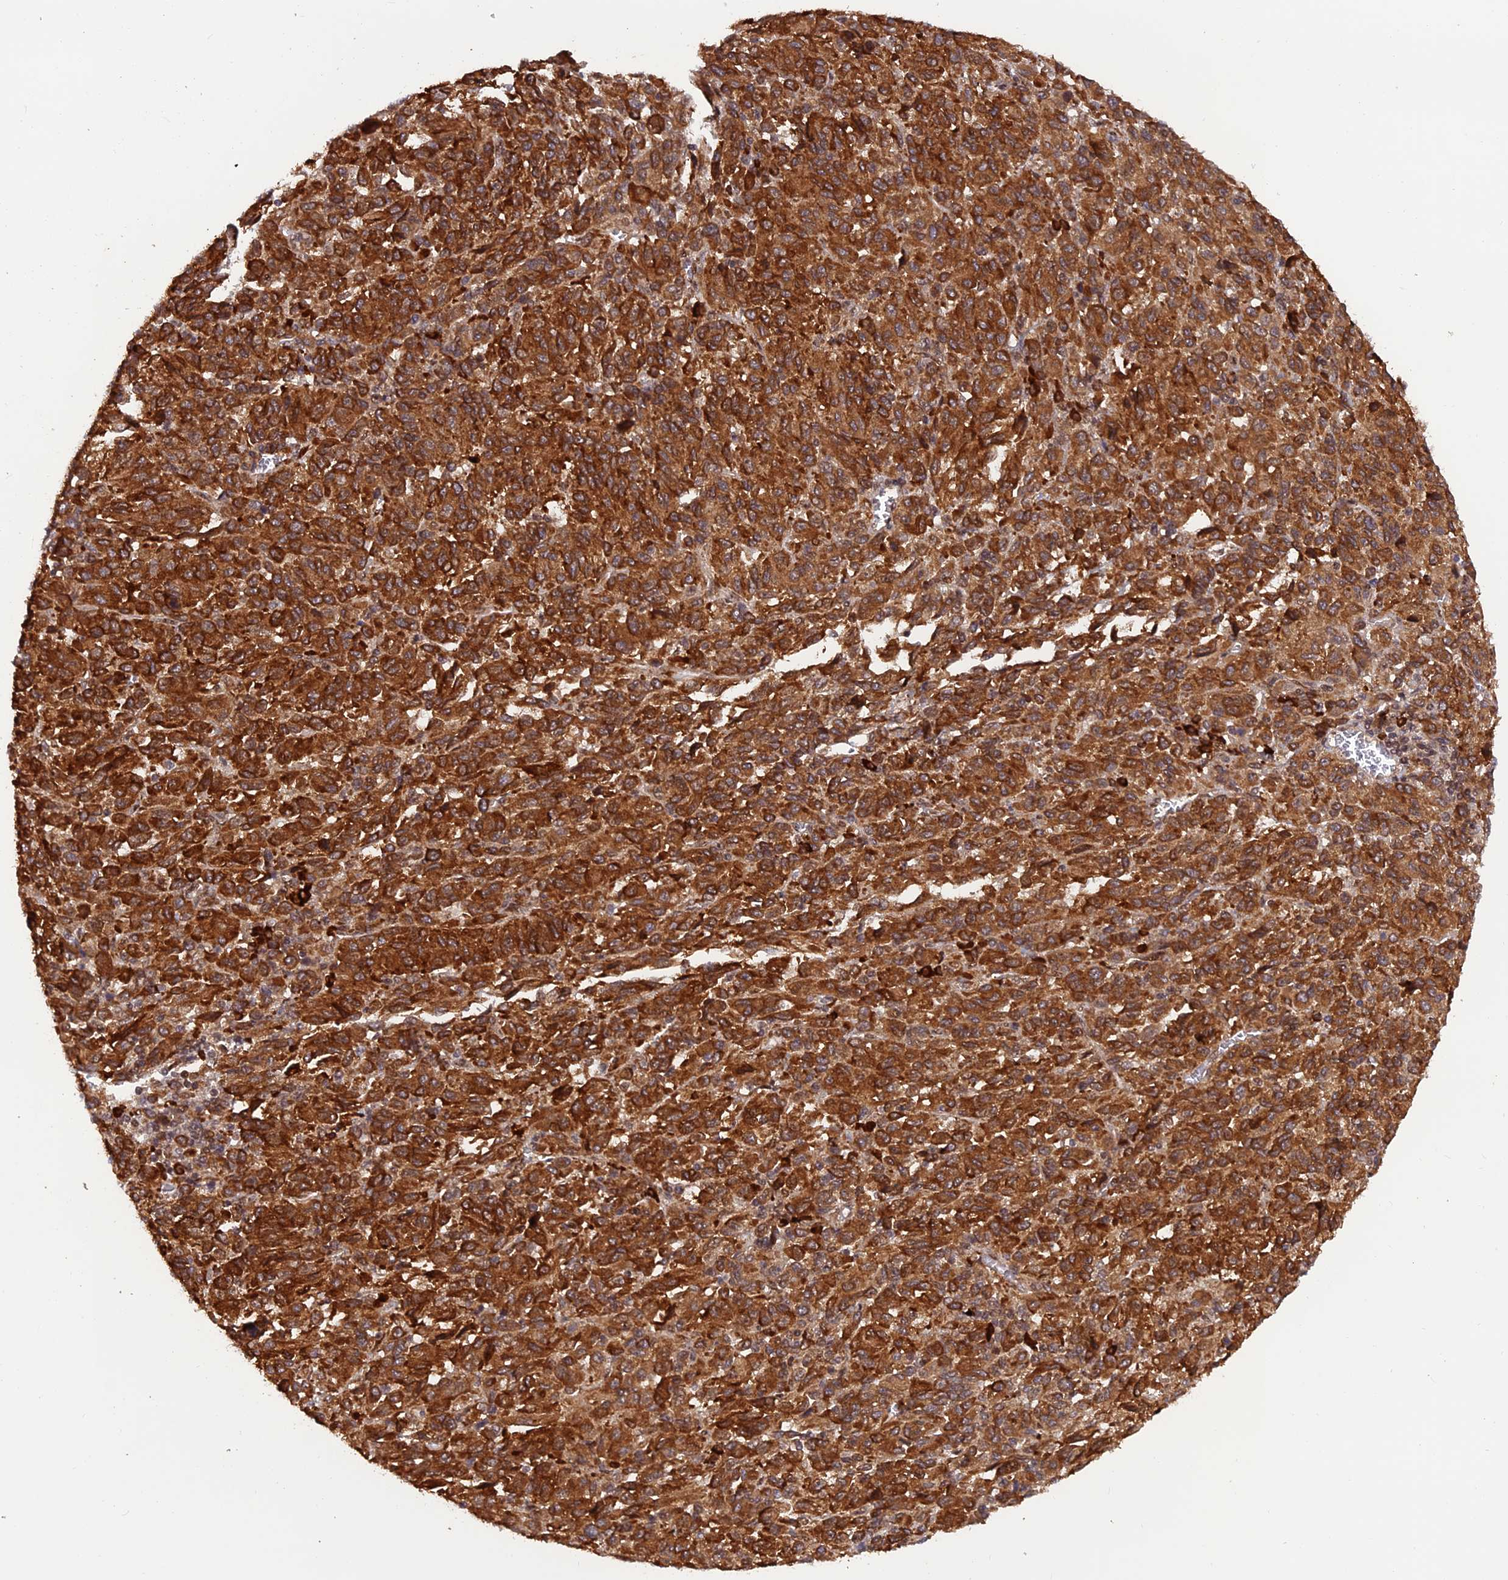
{"staining": {"intensity": "moderate", "quantity": ">75%", "location": "nuclear"}, "tissue": "melanoma", "cell_type": "Tumor cells", "image_type": "cancer", "snomed": [{"axis": "morphology", "description": "Malignant melanoma, Metastatic site"}, {"axis": "topography", "description": "Lung"}], "caption": "This micrograph demonstrates malignant melanoma (metastatic site) stained with immunohistochemistry to label a protein in brown. The nuclear of tumor cells show moderate positivity for the protein. Nuclei are counter-stained blue.", "gene": "ZNF565", "patient": {"sex": "male", "age": 64}}